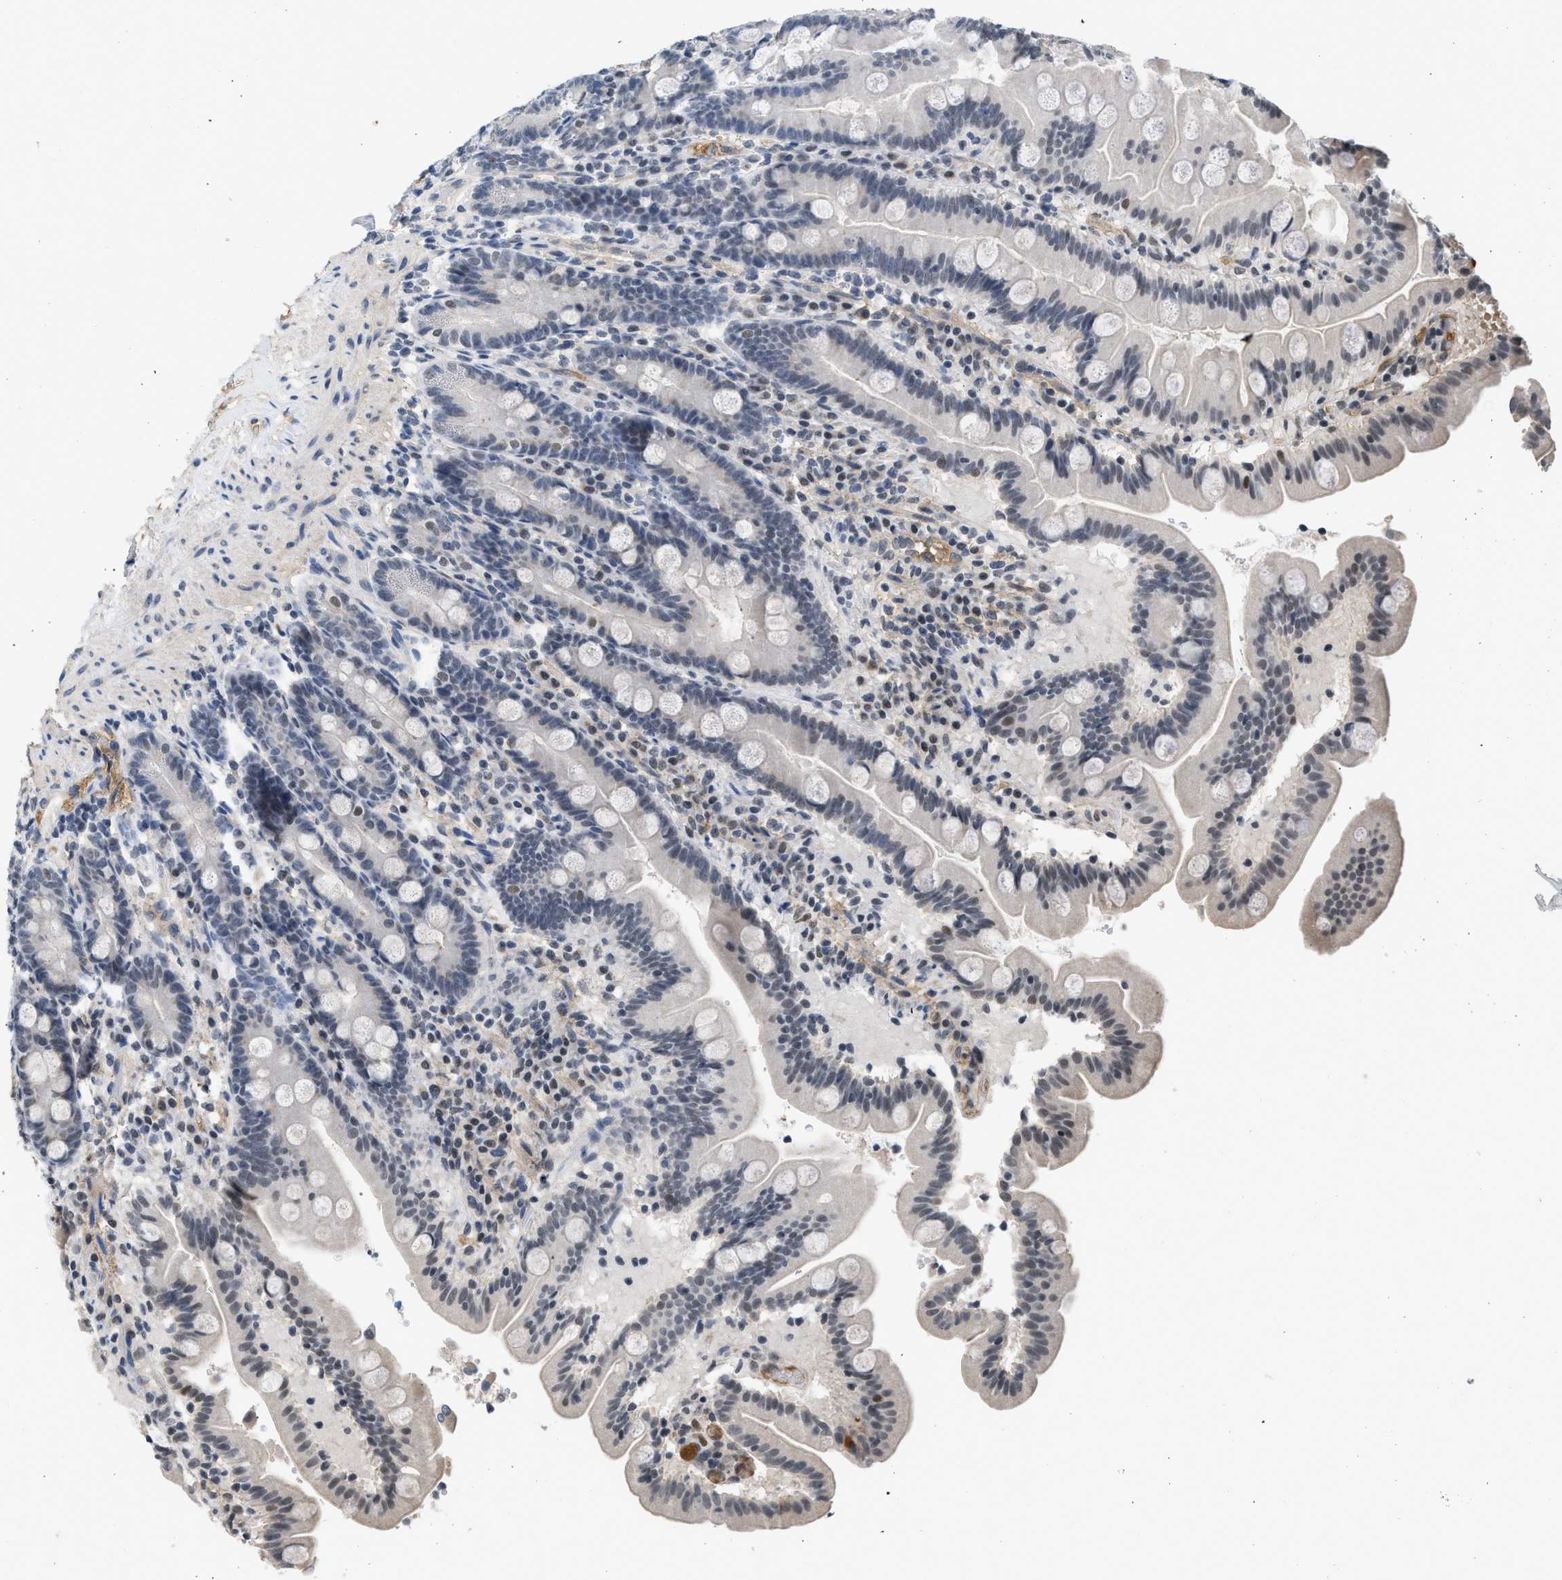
{"staining": {"intensity": "moderate", "quantity": "<25%", "location": "nuclear"}, "tissue": "duodenum", "cell_type": "Glandular cells", "image_type": "normal", "snomed": [{"axis": "morphology", "description": "Normal tissue, NOS"}, {"axis": "topography", "description": "Duodenum"}], "caption": "The immunohistochemical stain highlights moderate nuclear positivity in glandular cells of benign duodenum. The staining was performed using DAB (3,3'-diaminobenzidine) to visualize the protein expression in brown, while the nuclei were stained in blue with hematoxylin (Magnification: 20x).", "gene": "TERF2IP", "patient": {"sex": "male", "age": 54}}